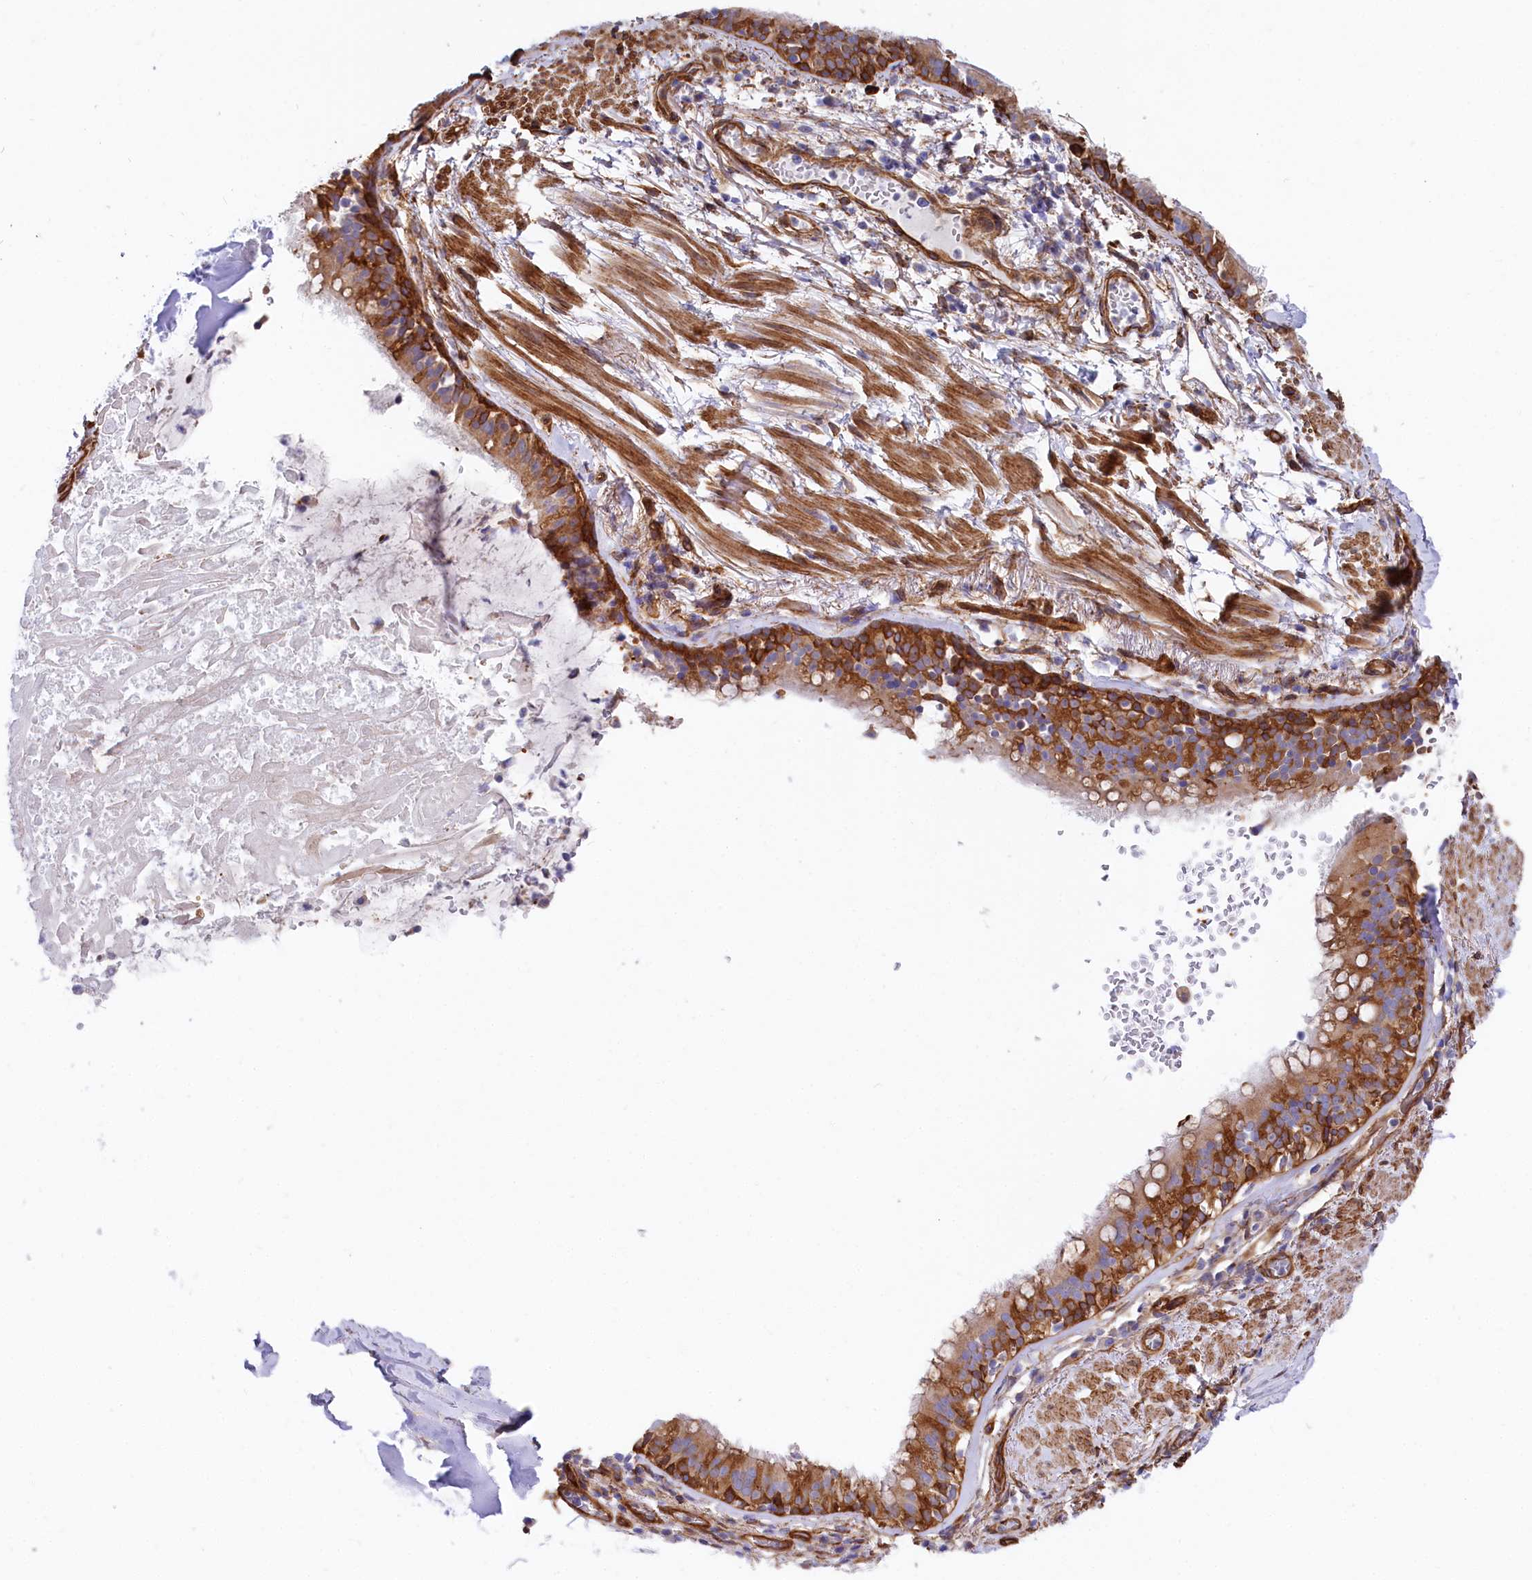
{"staining": {"intensity": "moderate", "quantity": ">75%", "location": "cytoplasmic/membranous"}, "tissue": "adipose tissue", "cell_type": "Adipocytes", "image_type": "normal", "snomed": [{"axis": "morphology", "description": "Normal tissue, NOS"}, {"axis": "topography", "description": "Lymph node"}, {"axis": "topography", "description": "Cartilage tissue"}, {"axis": "topography", "description": "Bronchus"}], "caption": "High-power microscopy captured an immunohistochemistry (IHC) photomicrograph of normal adipose tissue, revealing moderate cytoplasmic/membranous positivity in approximately >75% of adipocytes.", "gene": "TNKS1BP1", "patient": {"sex": "male", "age": 63}}